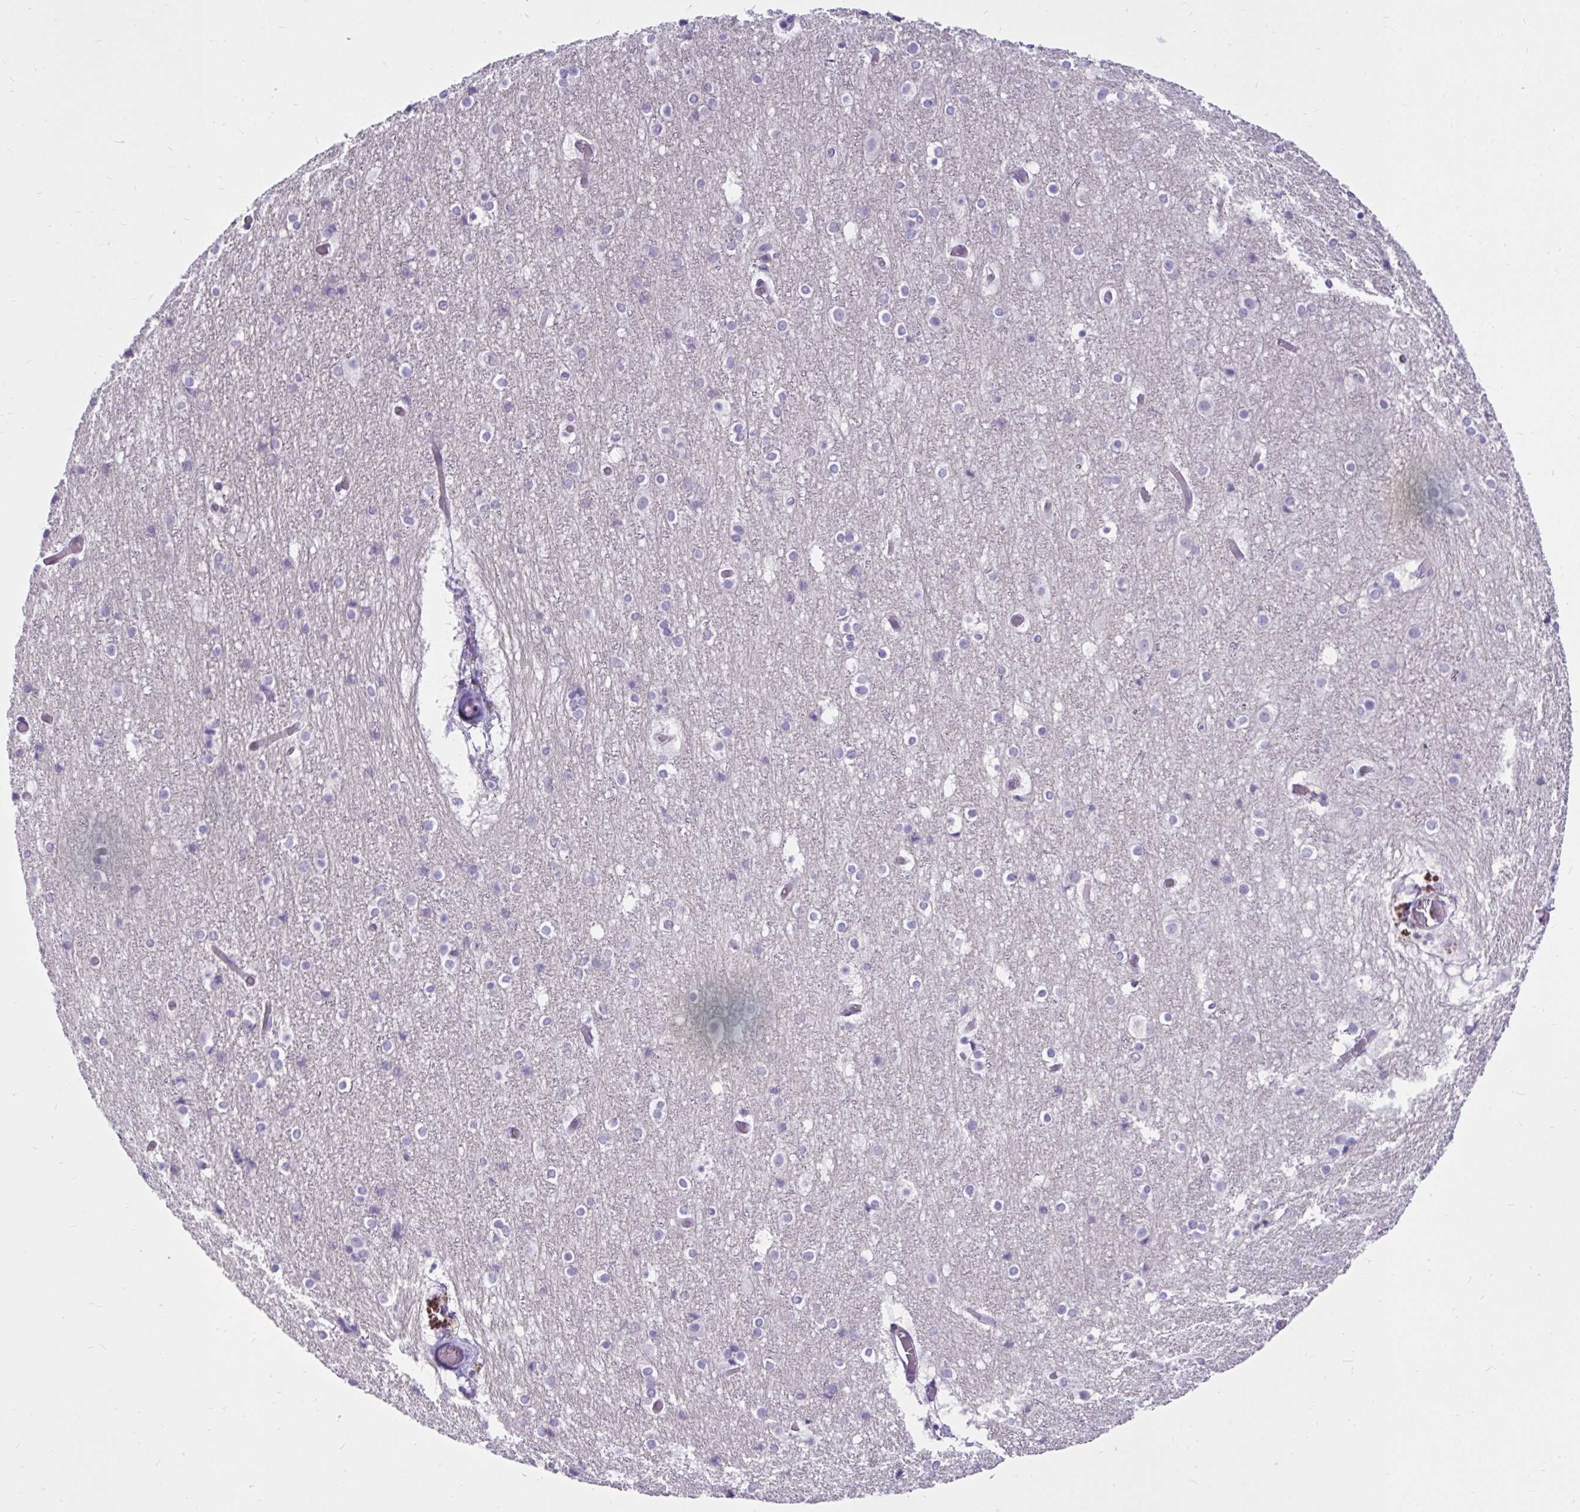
{"staining": {"intensity": "negative", "quantity": "none", "location": "none"}, "tissue": "cerebral cortex", "cell_type": "Endothelial cells", "image_type": "normal", "snomed": [{"axis": "morphology", "description": "Normal tissue, NOS"}, {"axis": "topography", "description": "Cerebral cortex"}], "caption": "High power microscopy image of an immunohistochemistry (IHC) photomicrograph of normal cerebral cortex, revealing no significant expression in endothelial cells.", "gene": "CTSZ", "patient": {"sex": "female", "age": 52}}